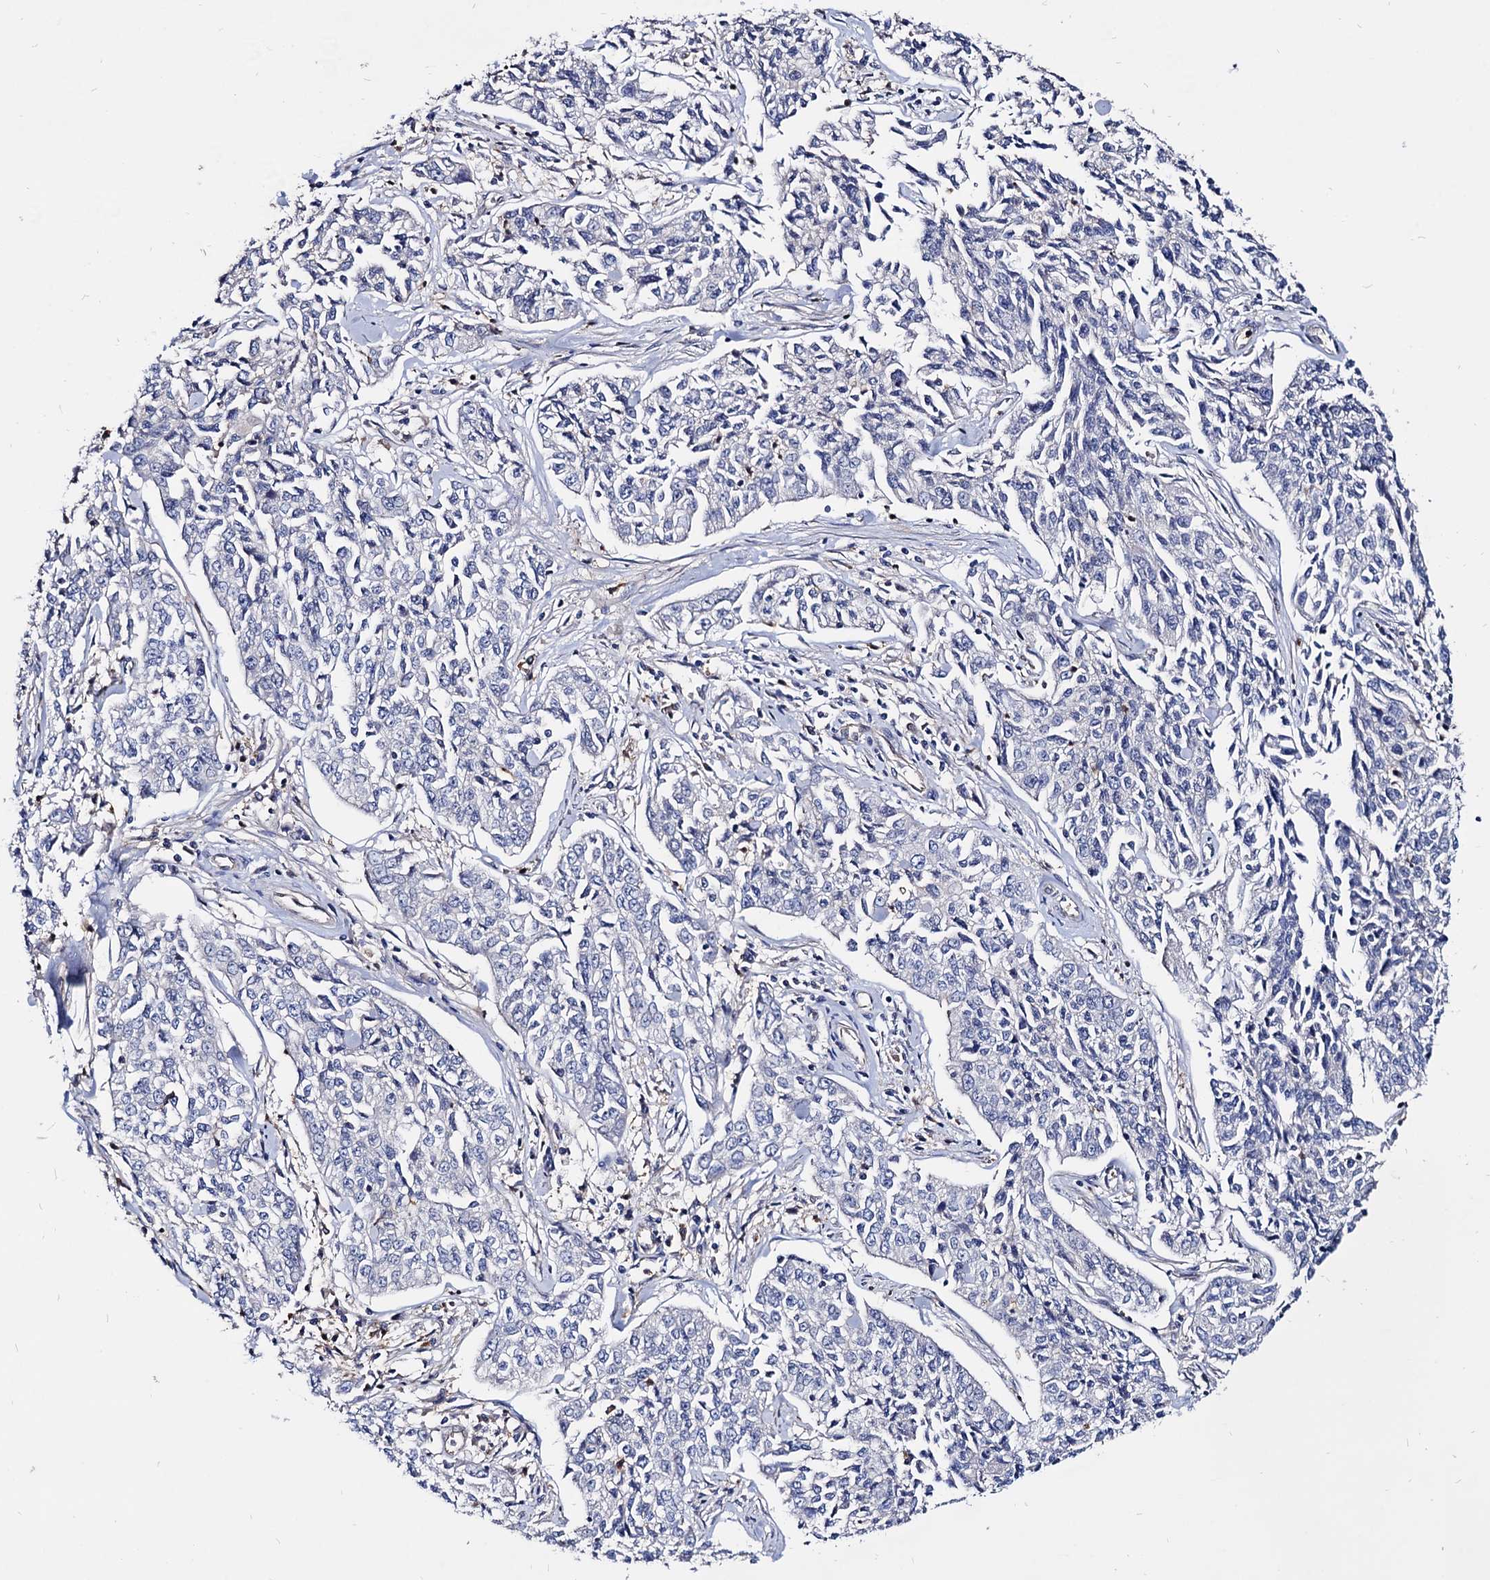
{"staining": {"intensity": "negative", "quantity": "none", "location": "none"}, "tissue": "cervical cancer", "cell_type": "Tumor cells", "image_type": "cancer", "snomed": [{"axis": "morphology", "description": "Squamous cell carcinoma, NOS"}, {"axis": "topography", "description": "Cervix"}], "caption": "Micrograph shows no protein staining in tumor cells of cervical squamous cell carcinoma tissue.", "gene": "CPPED1", "patient": {"sex": "female", "age": 35}}